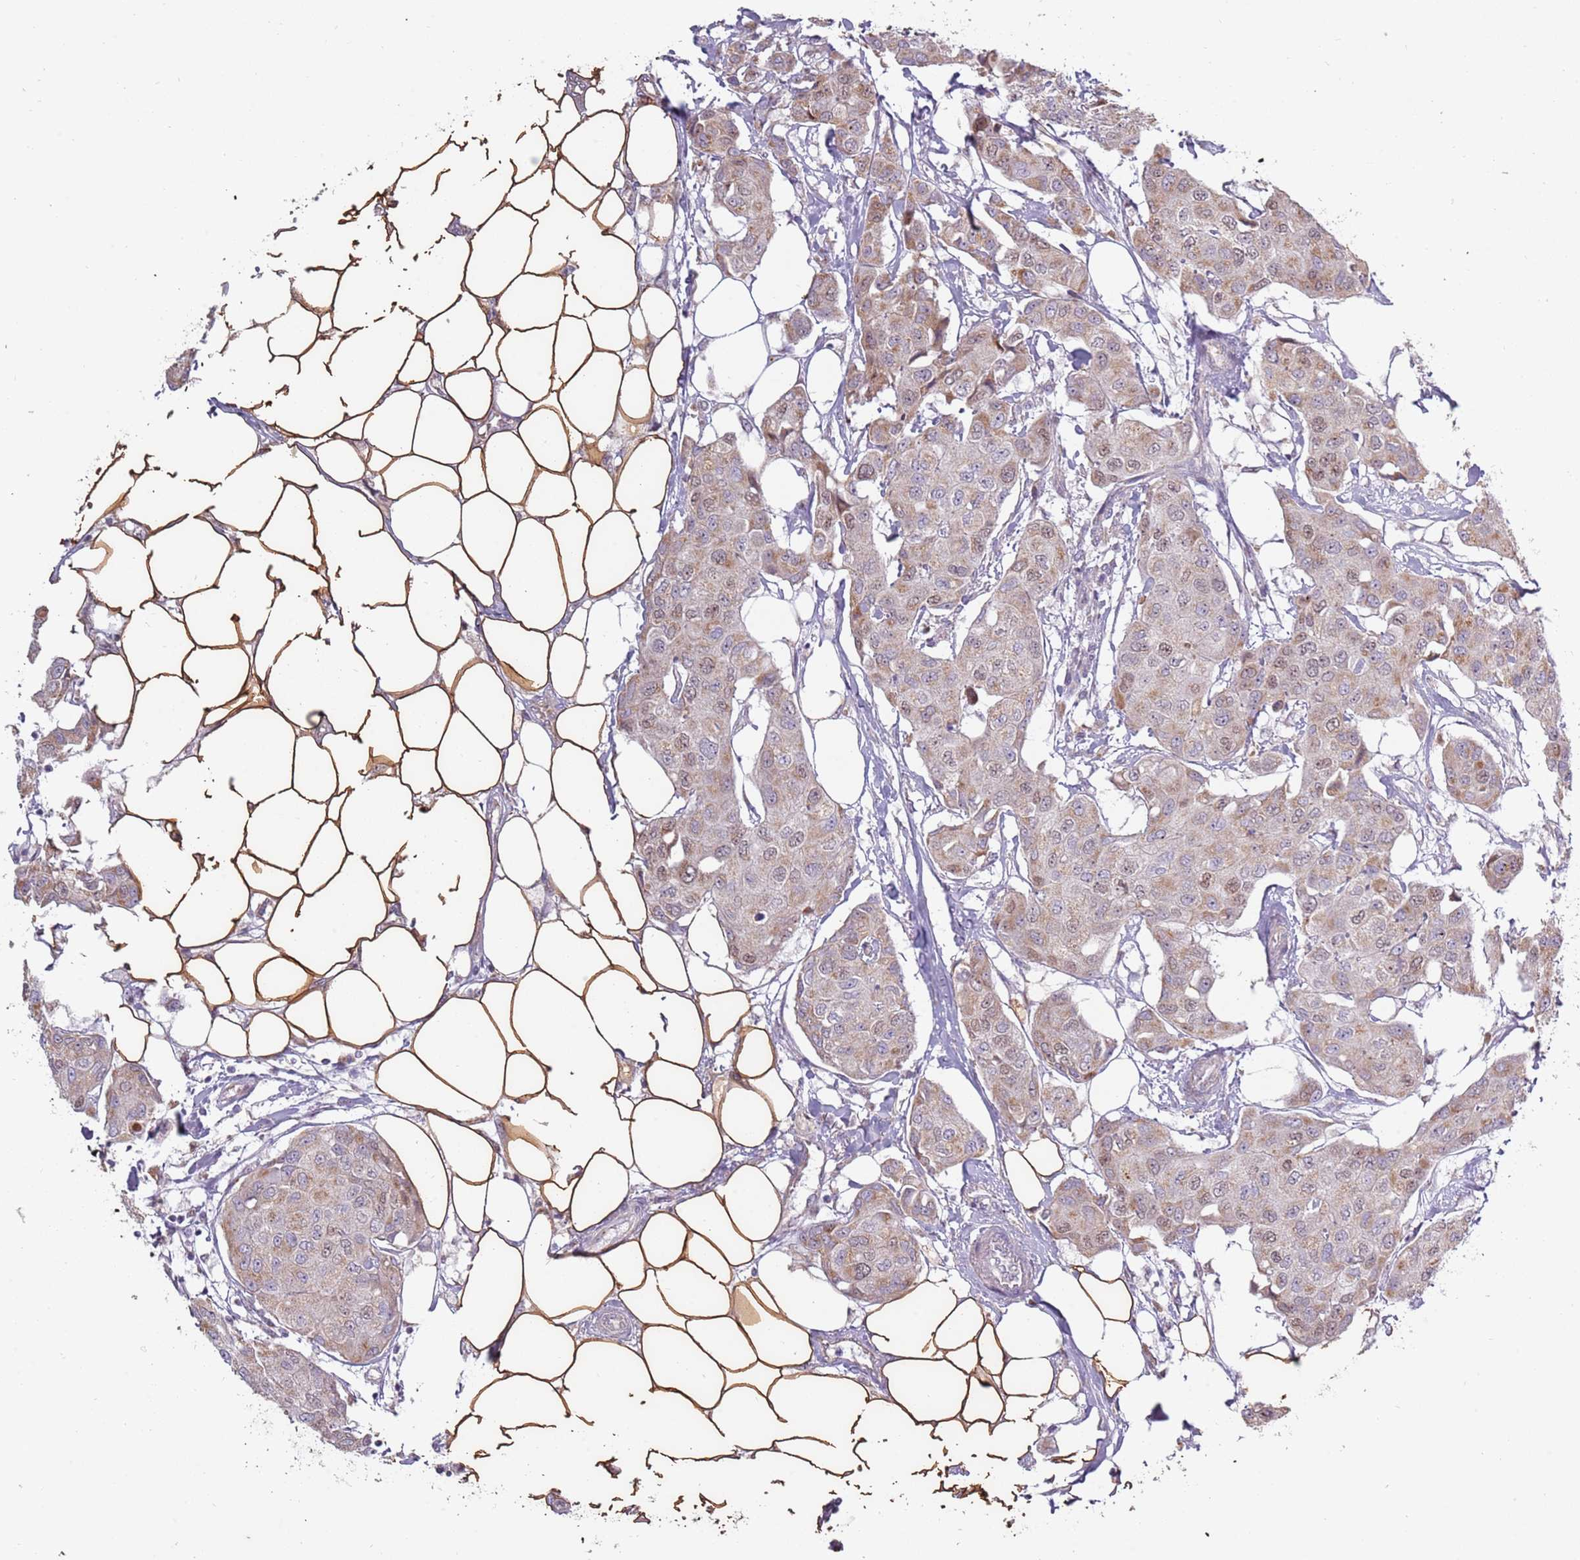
{"staining": {"intensity": "weak", "quantity": "25%-75%", "location": "cytoplasmic/membranous"}, "tissue": "breast cancer", "cell_type": "Tumor cells", "image_type": "cancer", "snomed": [{"axis": "morphology", "description": "Duct carcinoma"}, {"axis": "topography", "description": "Breast"}, {"axis": "topography", "description": "Lymph node"}], "caption": "Intraductal carcinoma (breast) stained for a protein (brown) reveals weak cytoplasmic/membranous positive positivity in about 25%-75% of tumor cells.", "gene": "SYS1", "patient": {"sex": "female", "age": 80}}